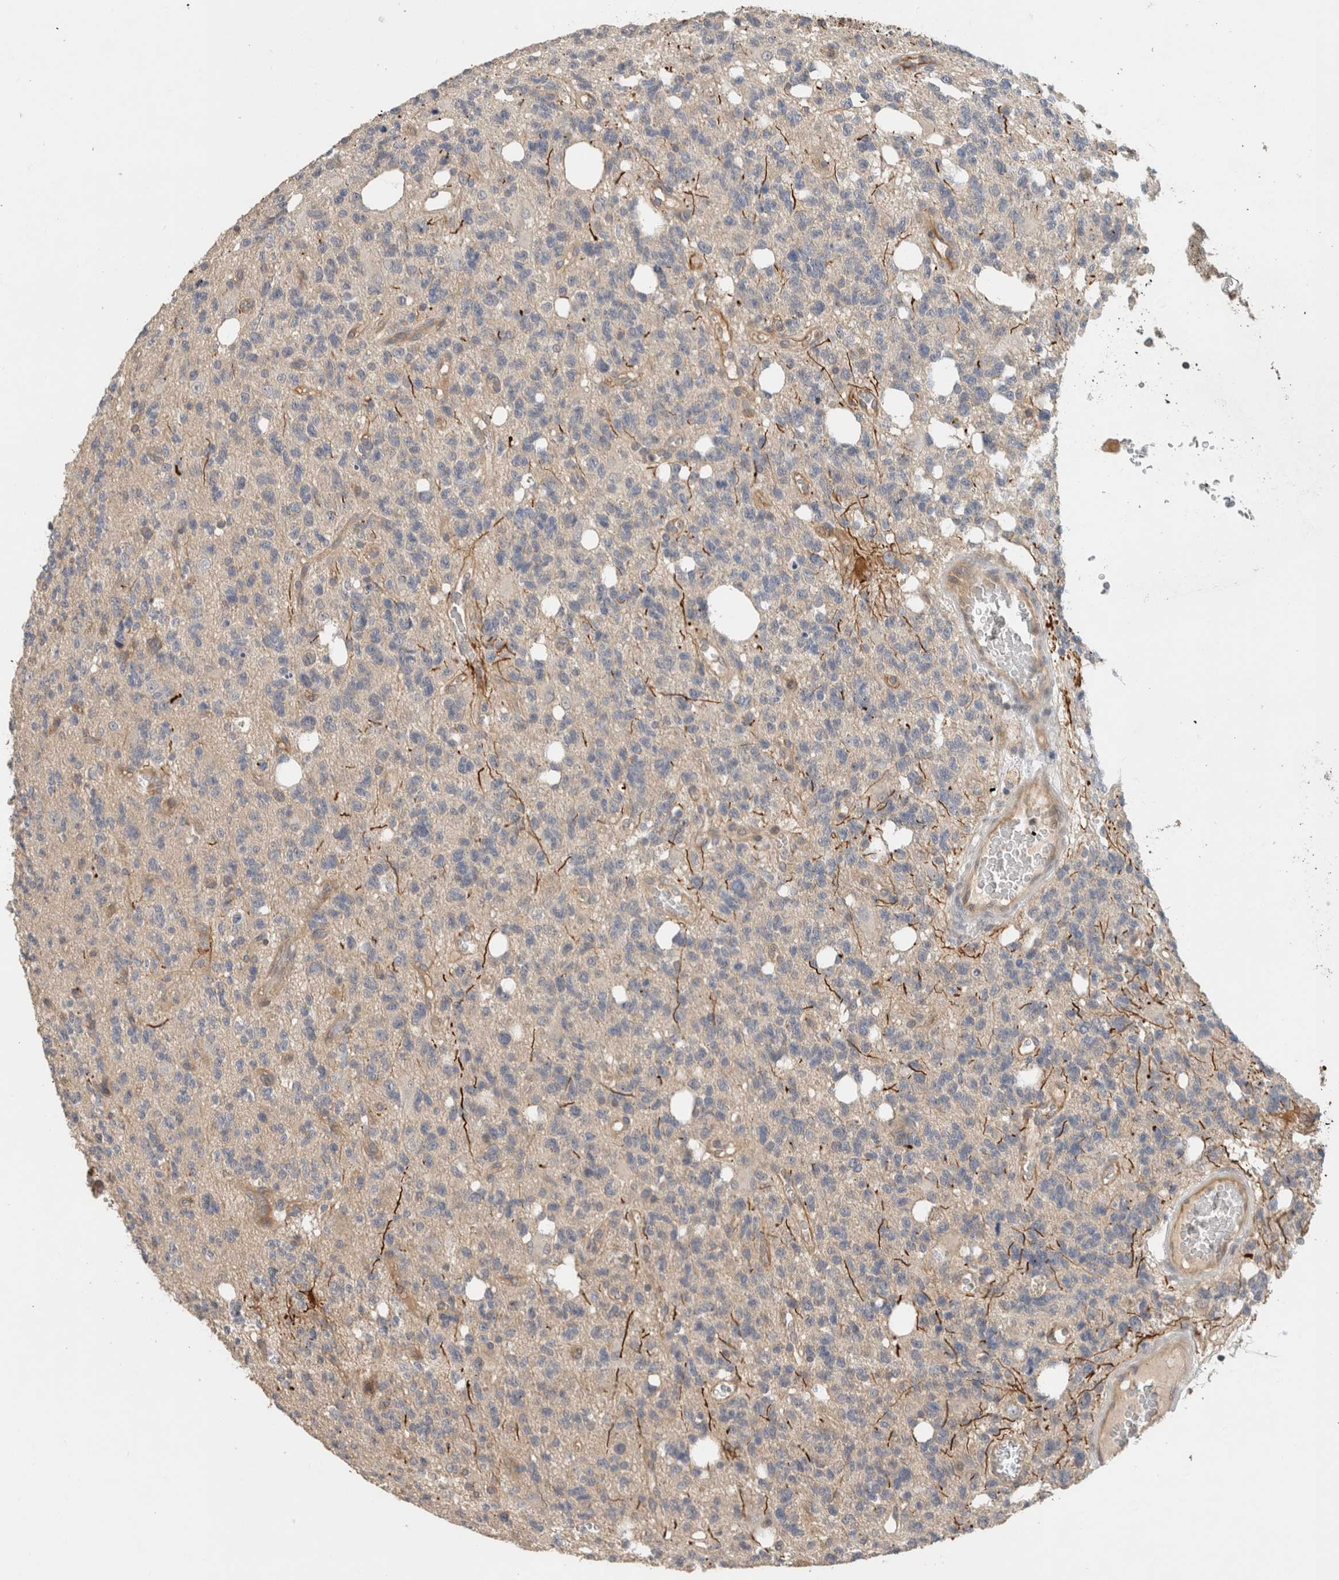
{"staining": {"intensity": "negative", "quantity": "none", "location": "none"}, "tissue": "glioma", "cell_type": "Tumor cells", "image_type": "cancer", "snomed": [{"axis": "morphology", "description": "Glioma, malignant, High grade"}, {"axis": "topography", "description": "Brain"}], "caption": "This is an immunohistochemistry (IHC) image of malignant glioma (high-grade). There is no expression in tumor cells.", "gene": "ERCC6L2", "patient": {"sex": "female", "age": 62}}